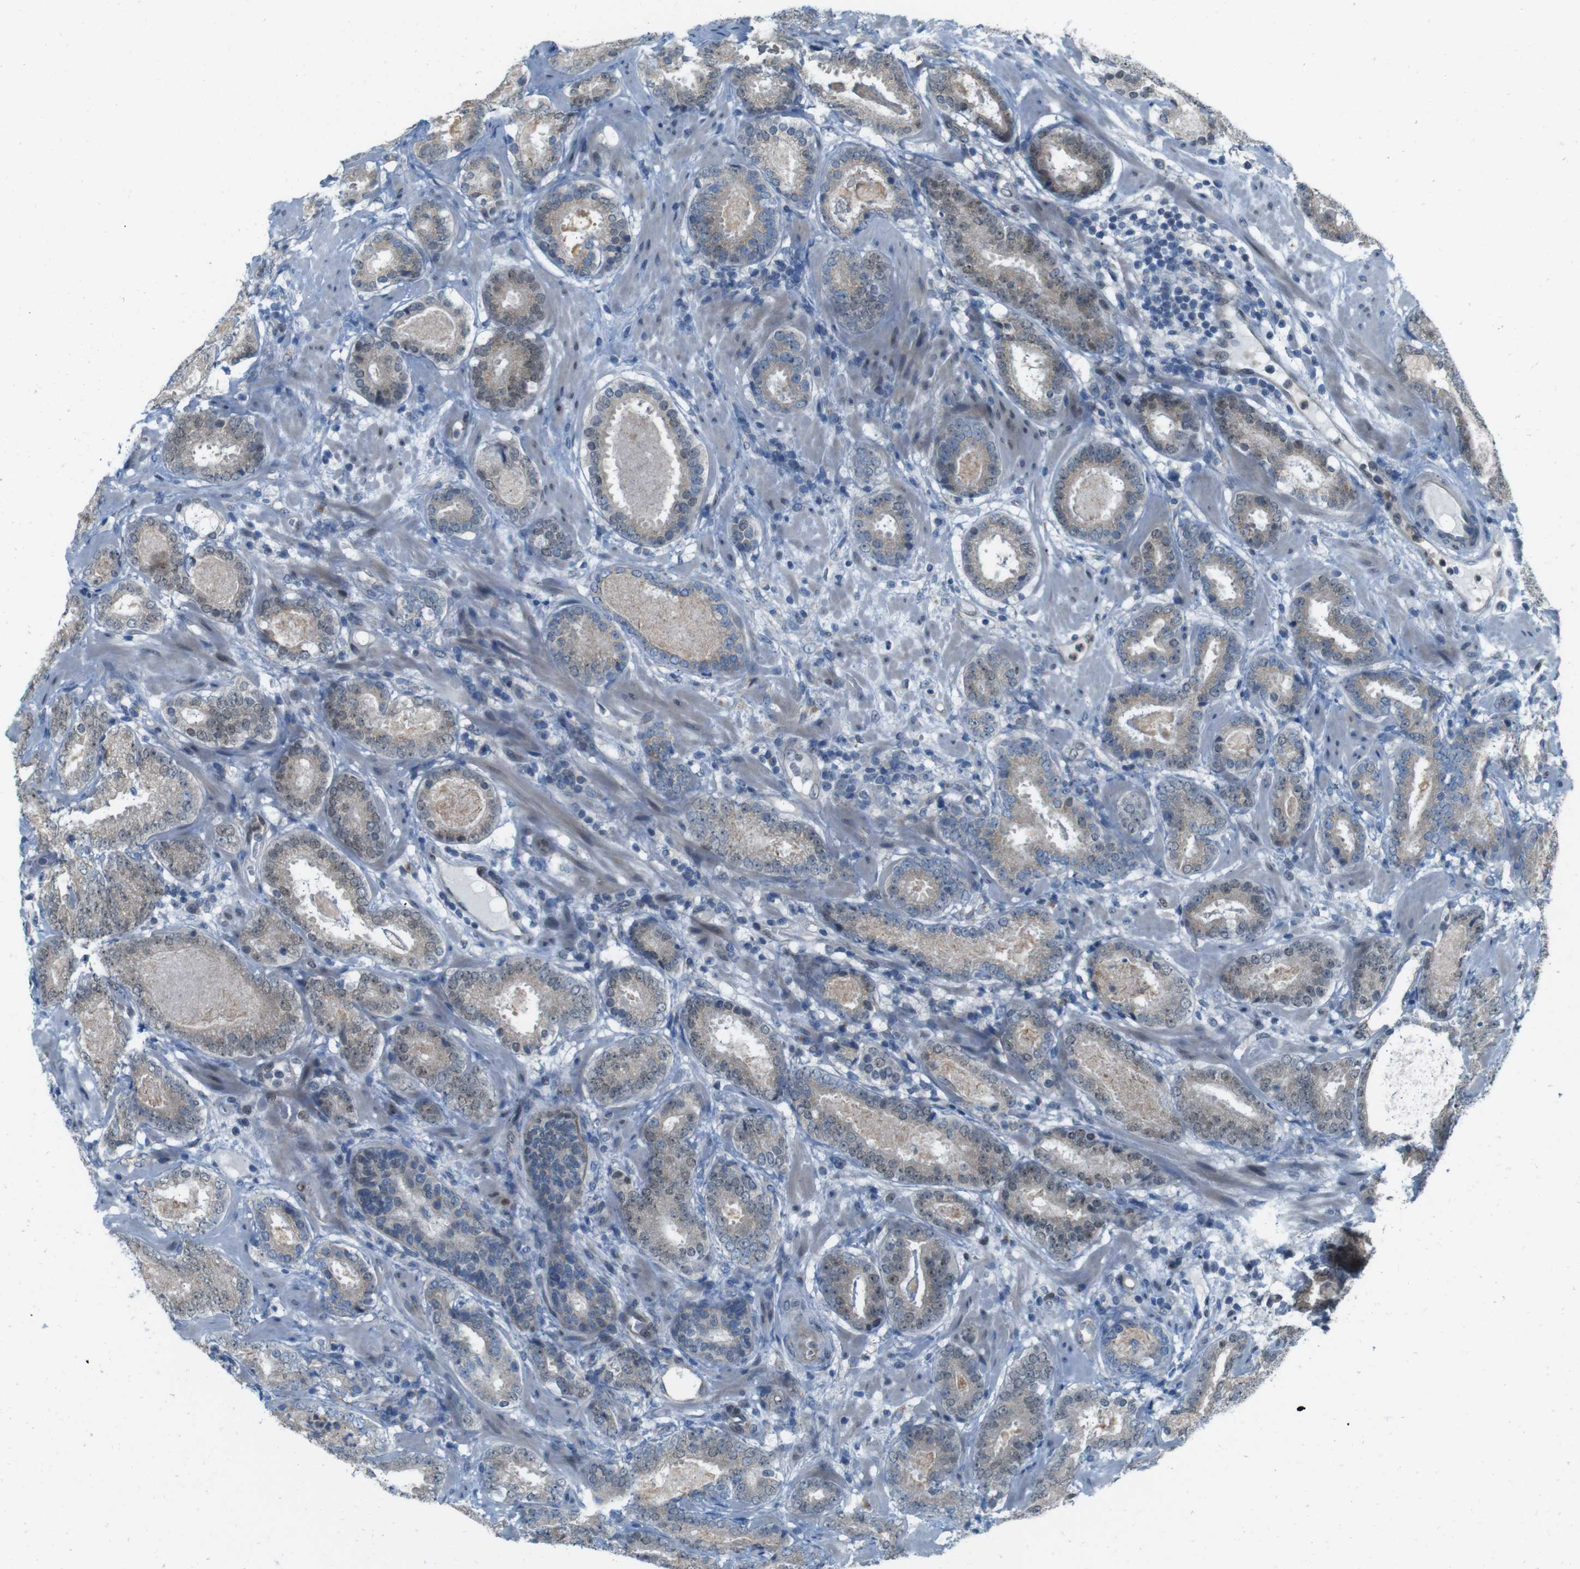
{"staining": {"intensity": "weak", "quantity": ">75%", "location": "cytoplasmic/membranous,nuclear"}, "tissue": "prostate cancer", "cell_type": "Tumor cells", "image_type": "cancer", "snomed": [{"axis": "morphology", "description": "Adenocarcinoma, Low grade"}, {"axis": "topography", "description": "Prostate"}], "caption": "A micrograph of prostate cancer stained for a protein reveals weak cytoplasmic/membranous and nuclear brown staining in tumor cells. Immunohistochemistry (ihc) stains the protein in brown and the nuclei are stained blue.", "gene": "SKI", "patient": {"sex": "male", "age": 69}}